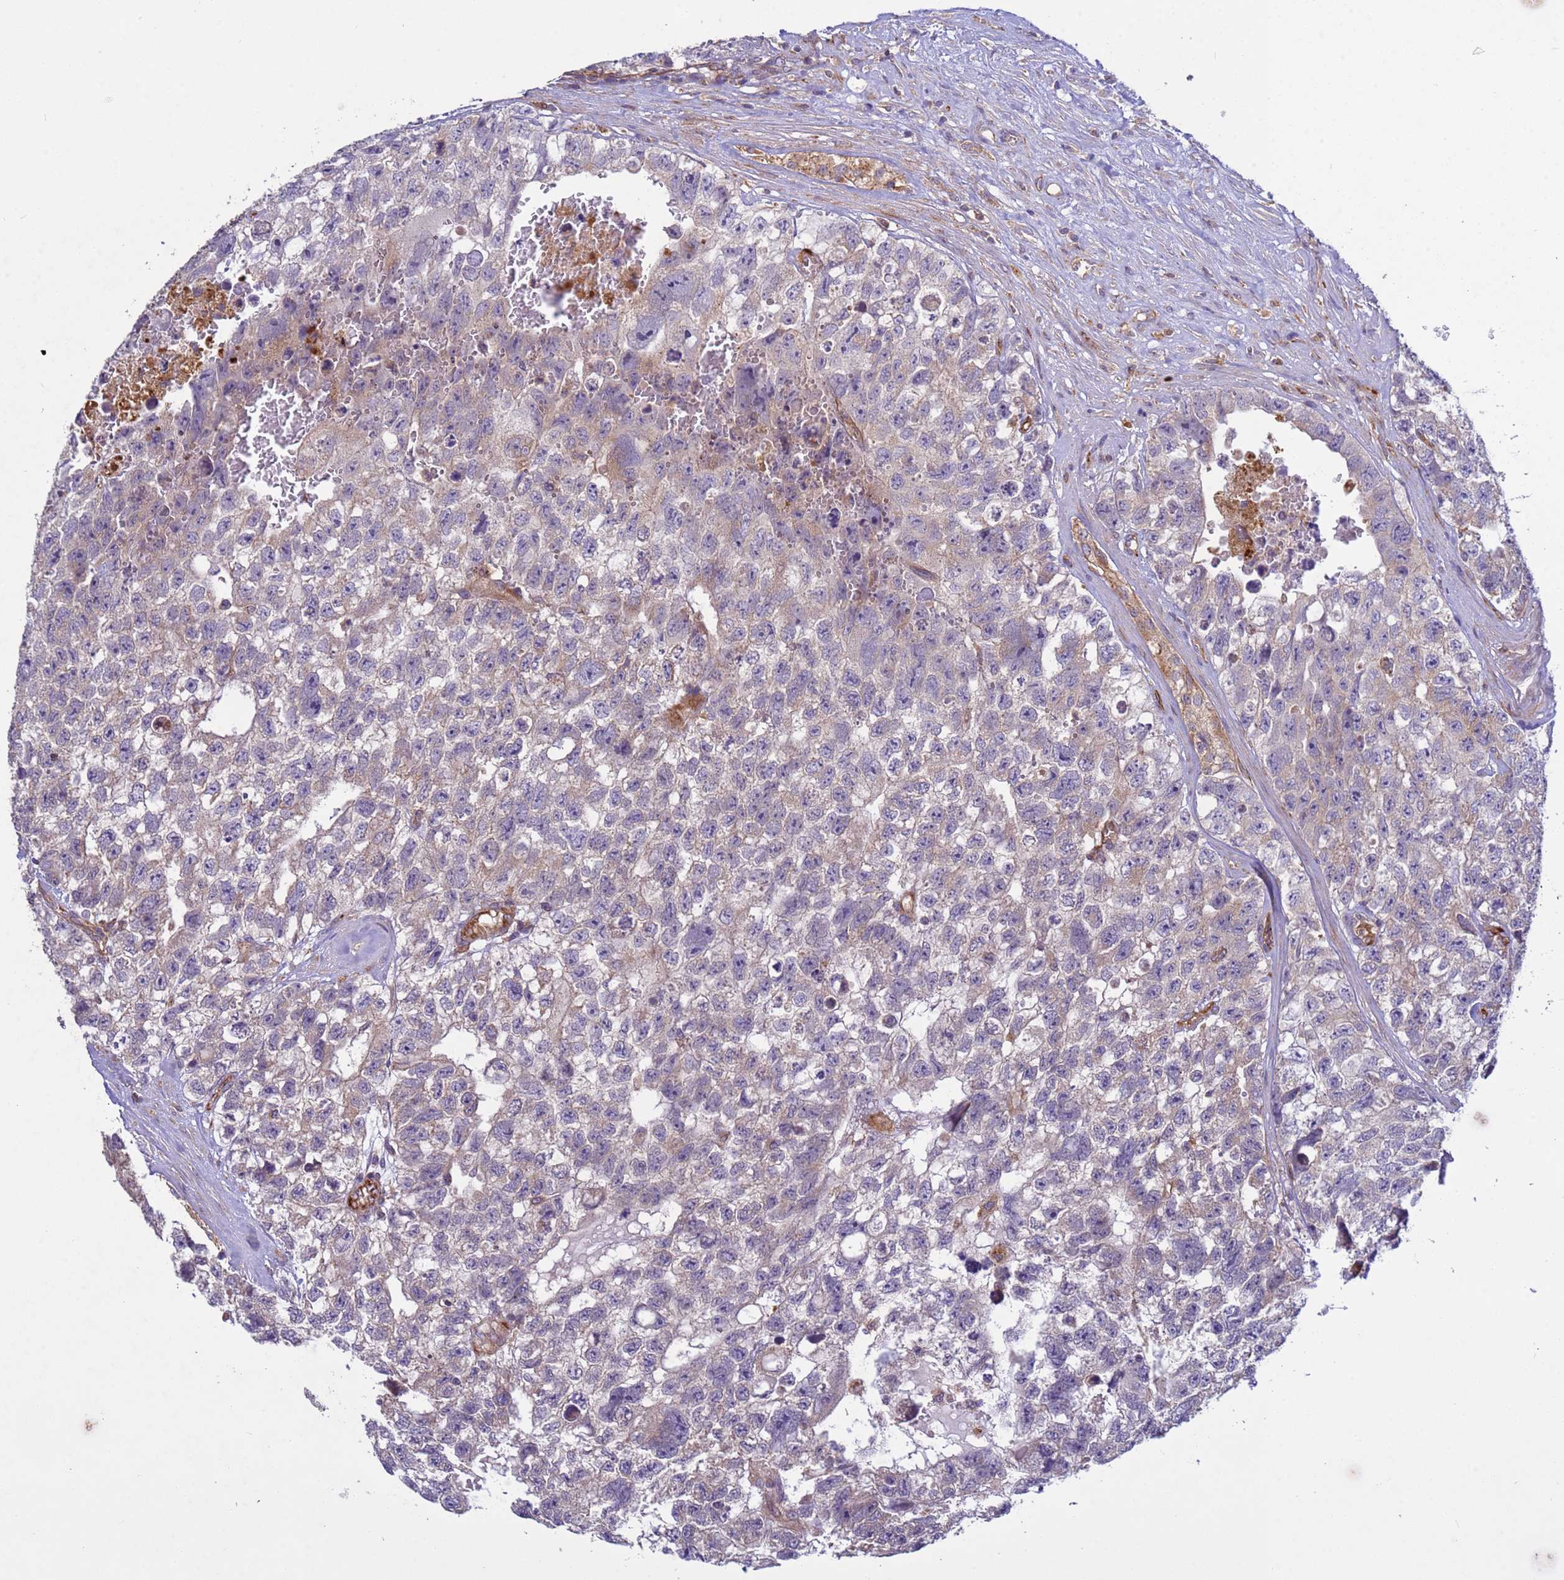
{"staining": {"intensity": "weak", "quantity": "25%-75%", "location": "cytoplasmic/membranous"}, "tissue": "testis cancer", "cell_type": "Tumor cells", "image_type": "cancer", "snomed": [{"axis": "morphology", "description": "Carcinoma, Embryonal, NOS"}, {"axis": "topography", "description": "Testis"}], "caption": "Testis cancer (embryonal carcinoma) was stained to show a protein in brown. There is low levels of weak cytoplasmic/membranous expression in about 25%-75% of tumor cells.", "gene": "RAB10", "patient": {"sex": "male", "age": 26}}